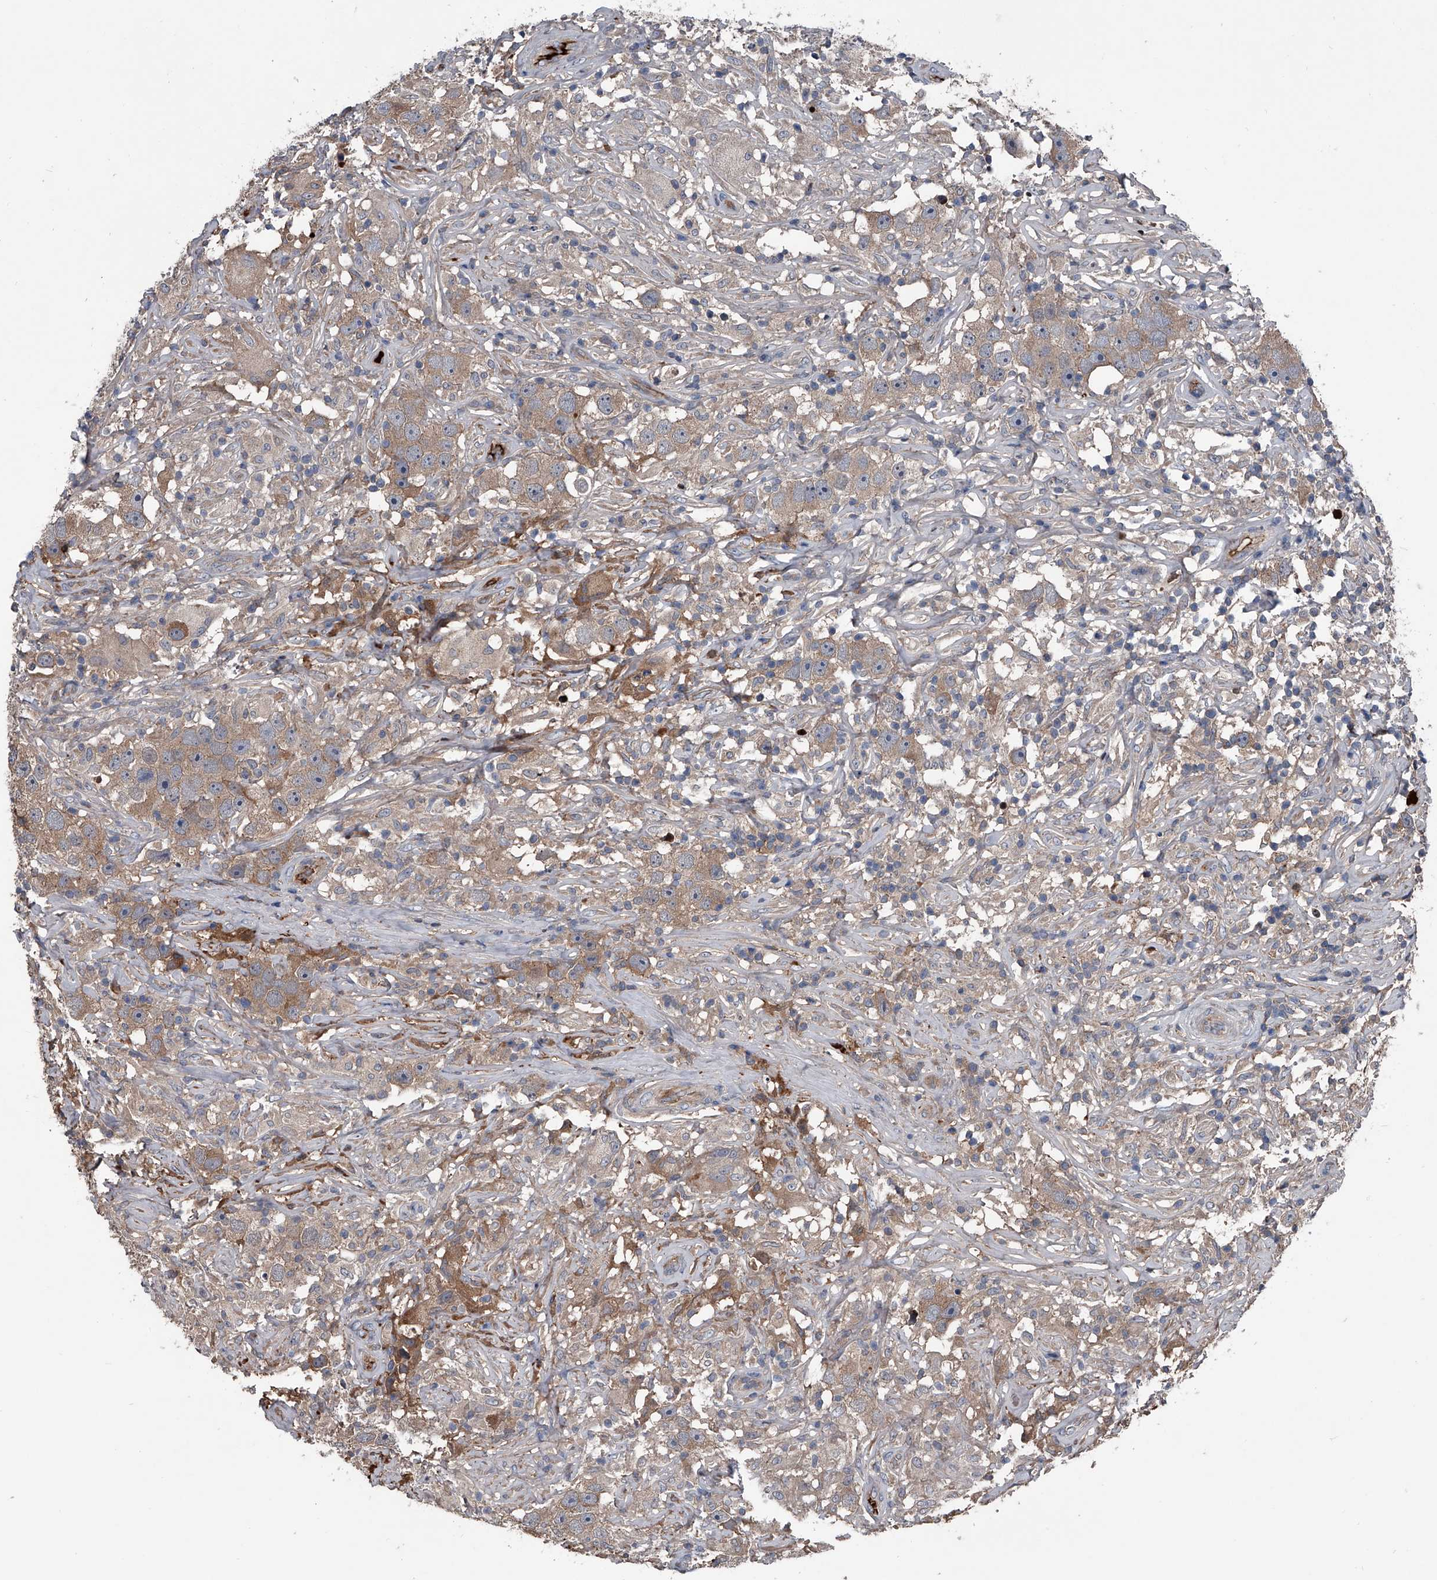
{"staining": {"intensity": "weak", "quantity": ">75%", "location": "cytoplasmic/membranous"}, "tissue": "testis cancer", "cell_type": "Tumor cells", "image_type": "cancer", "snomed": [{"axis": "morphology", "description": "Seminoma, NOS"}, {"axis": "topography", "description": "Testis"}], "caption": "A micrograph showing weak cytoplasmic/membranous positivity in approximately >75% of tumor cells in testis cancer (seminoma), as visualized by brown immunohistochemical staining.", "gene": "KIF13A", "patient": {"sex": "male", "age": 49}}